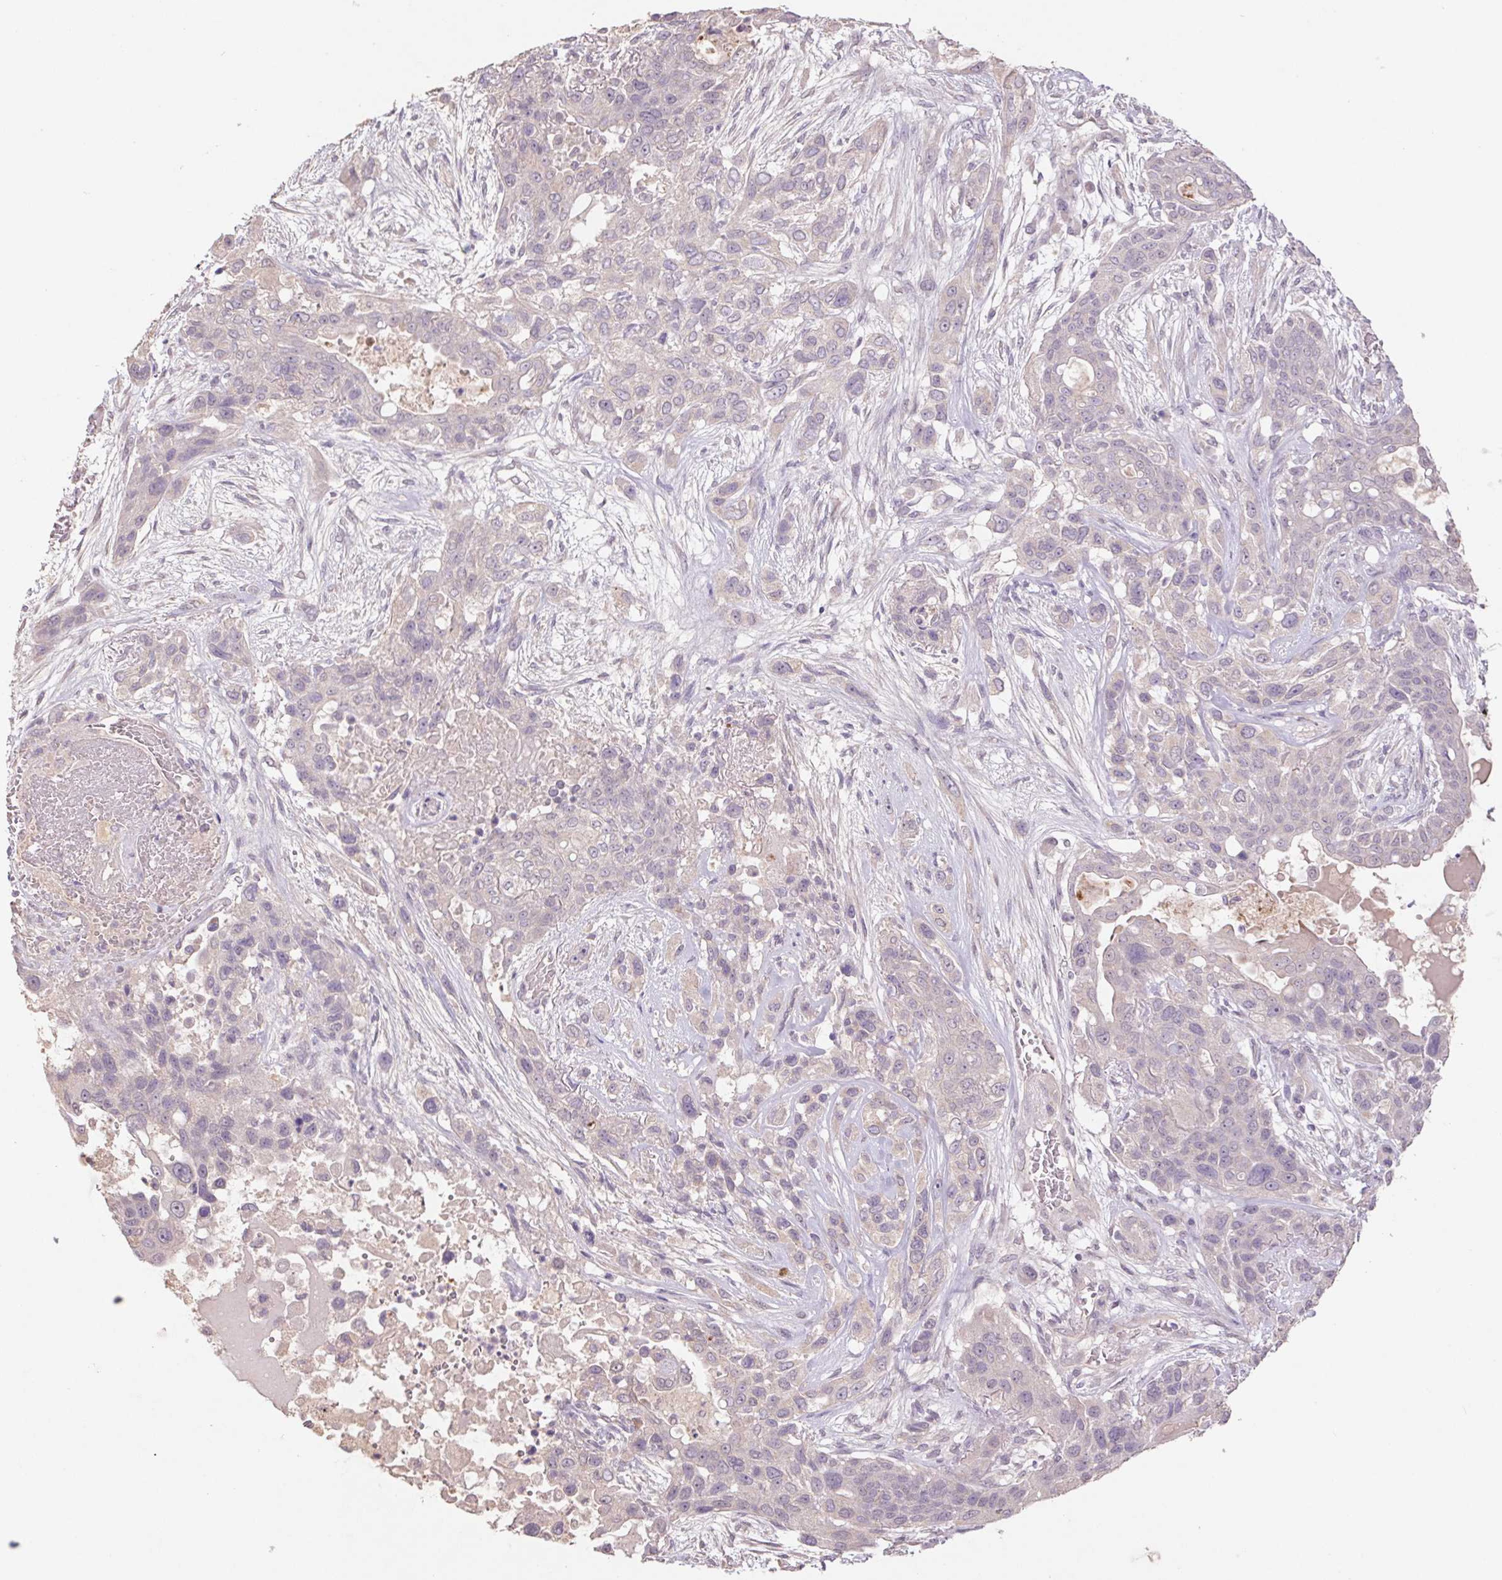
{"staining": {"intensity": "weak", "quantity": "<25%", "location": "cytoplasmic/membranous"}, "tissue": "lung cancer", "cell_type": "Tumor cells", "image_type": "cancer", "snomed": [{"axis": "morphology", "description": "Squamous cell carcinoma, NOS"}, {"axis": "topography", "description": "Lung"}], "caption": "This is an immunohistochemistry histopathology image of human lung squamous cell carcinoma. There is no positivity in tumor cells.", "gene": "GRM2", "patient": {"sex": "female", "age": 70}}